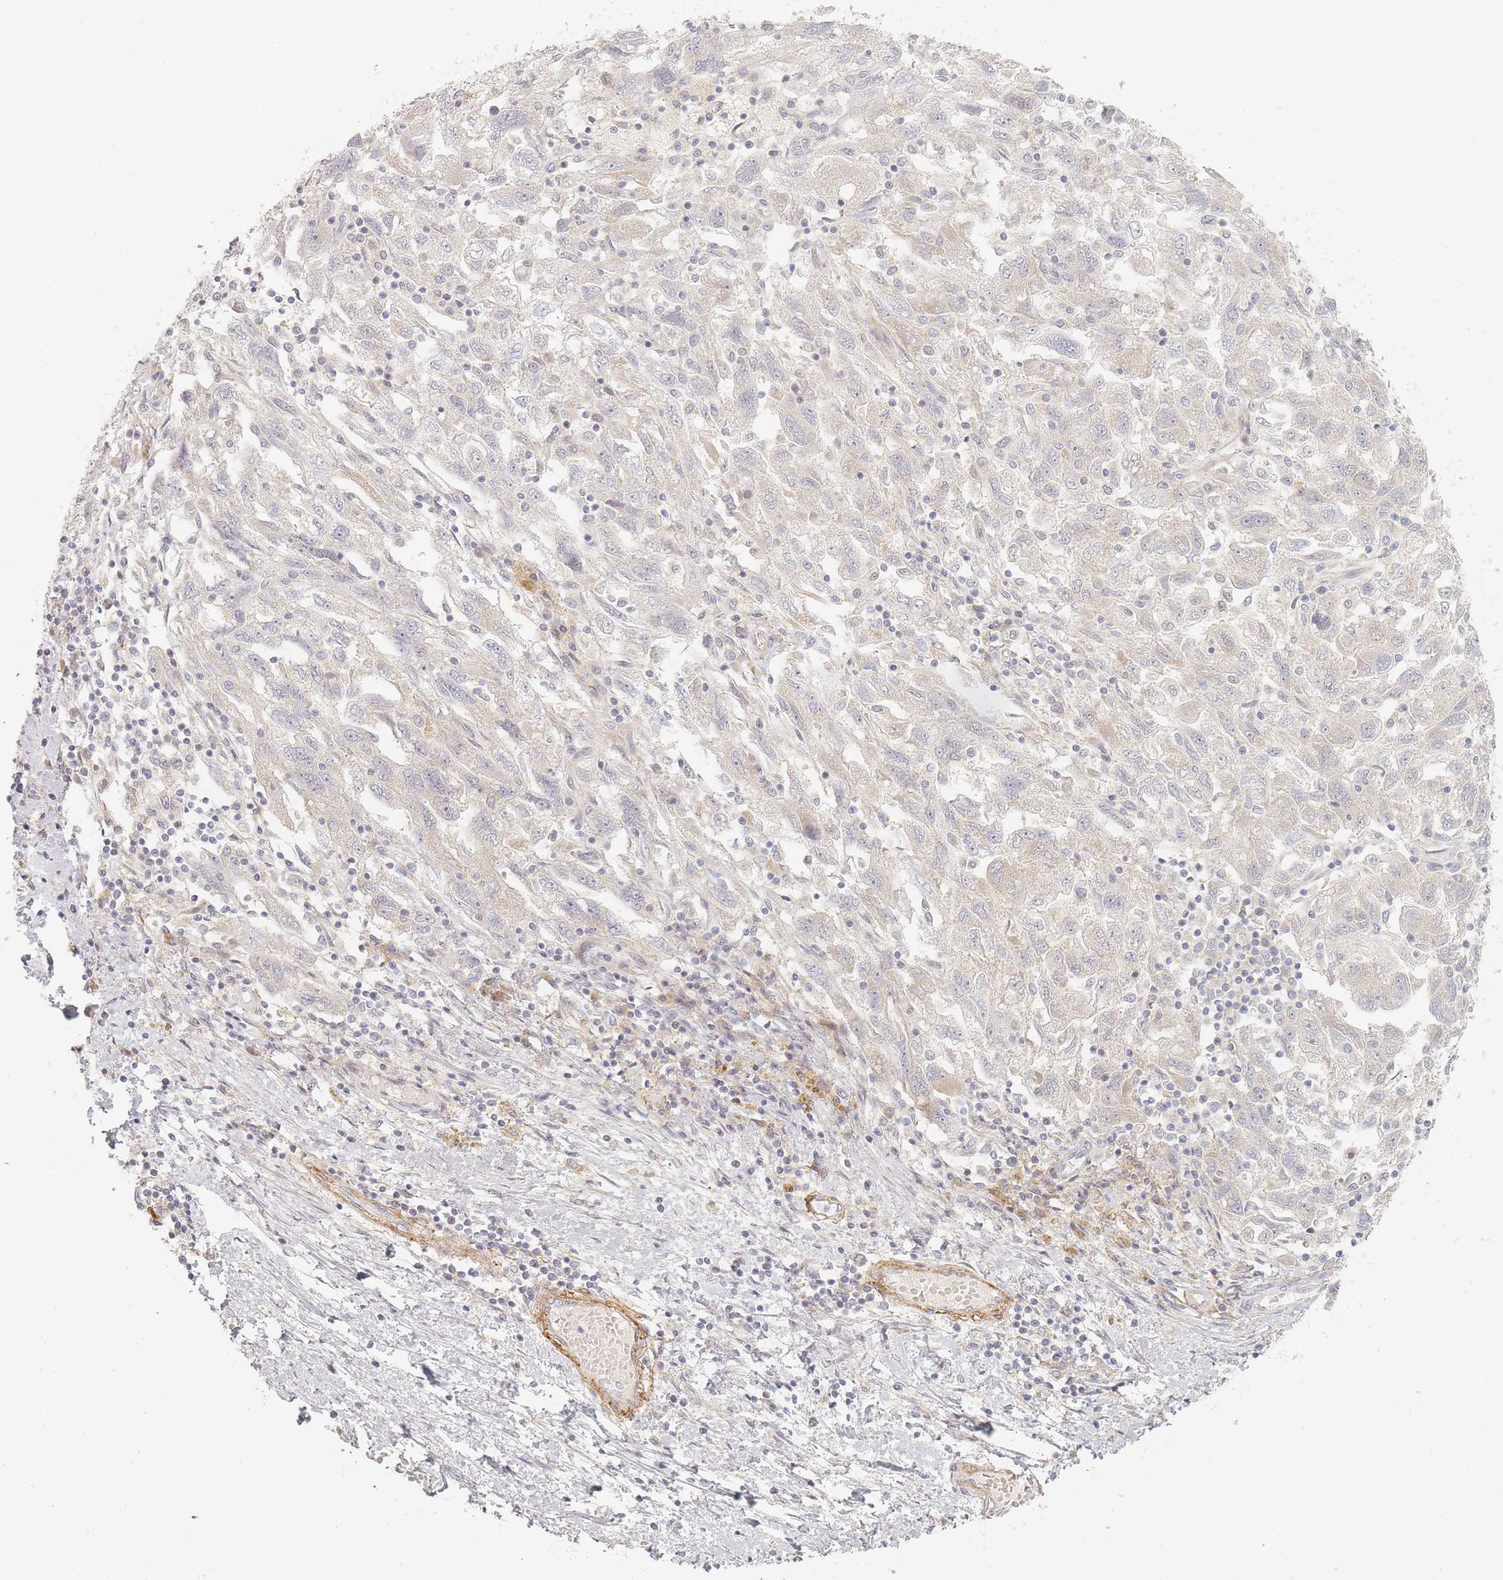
{"staining": {"intensity": "negative", "quantity": "none", "location": "none"}, "tissue": "ovarian cancer", "cell_type": "Tumor cells", "image_type": "cancer", "snomed": [{"axis": "morphology", "description": "Carcinoma, NOS"}, {"axis": "morphology", "description": "Cystadenocarcinoma, serous, NOS"}, {"axis": "topography", "description": "Ovary"}], "caption": "Ovarian serous cystadenocarcinoma was stained to show a protein in brown. There is no significant positivity in tumor cells.", "gene": "ZKSCAN7", "patient": {"sex": "female", "age": 69}}